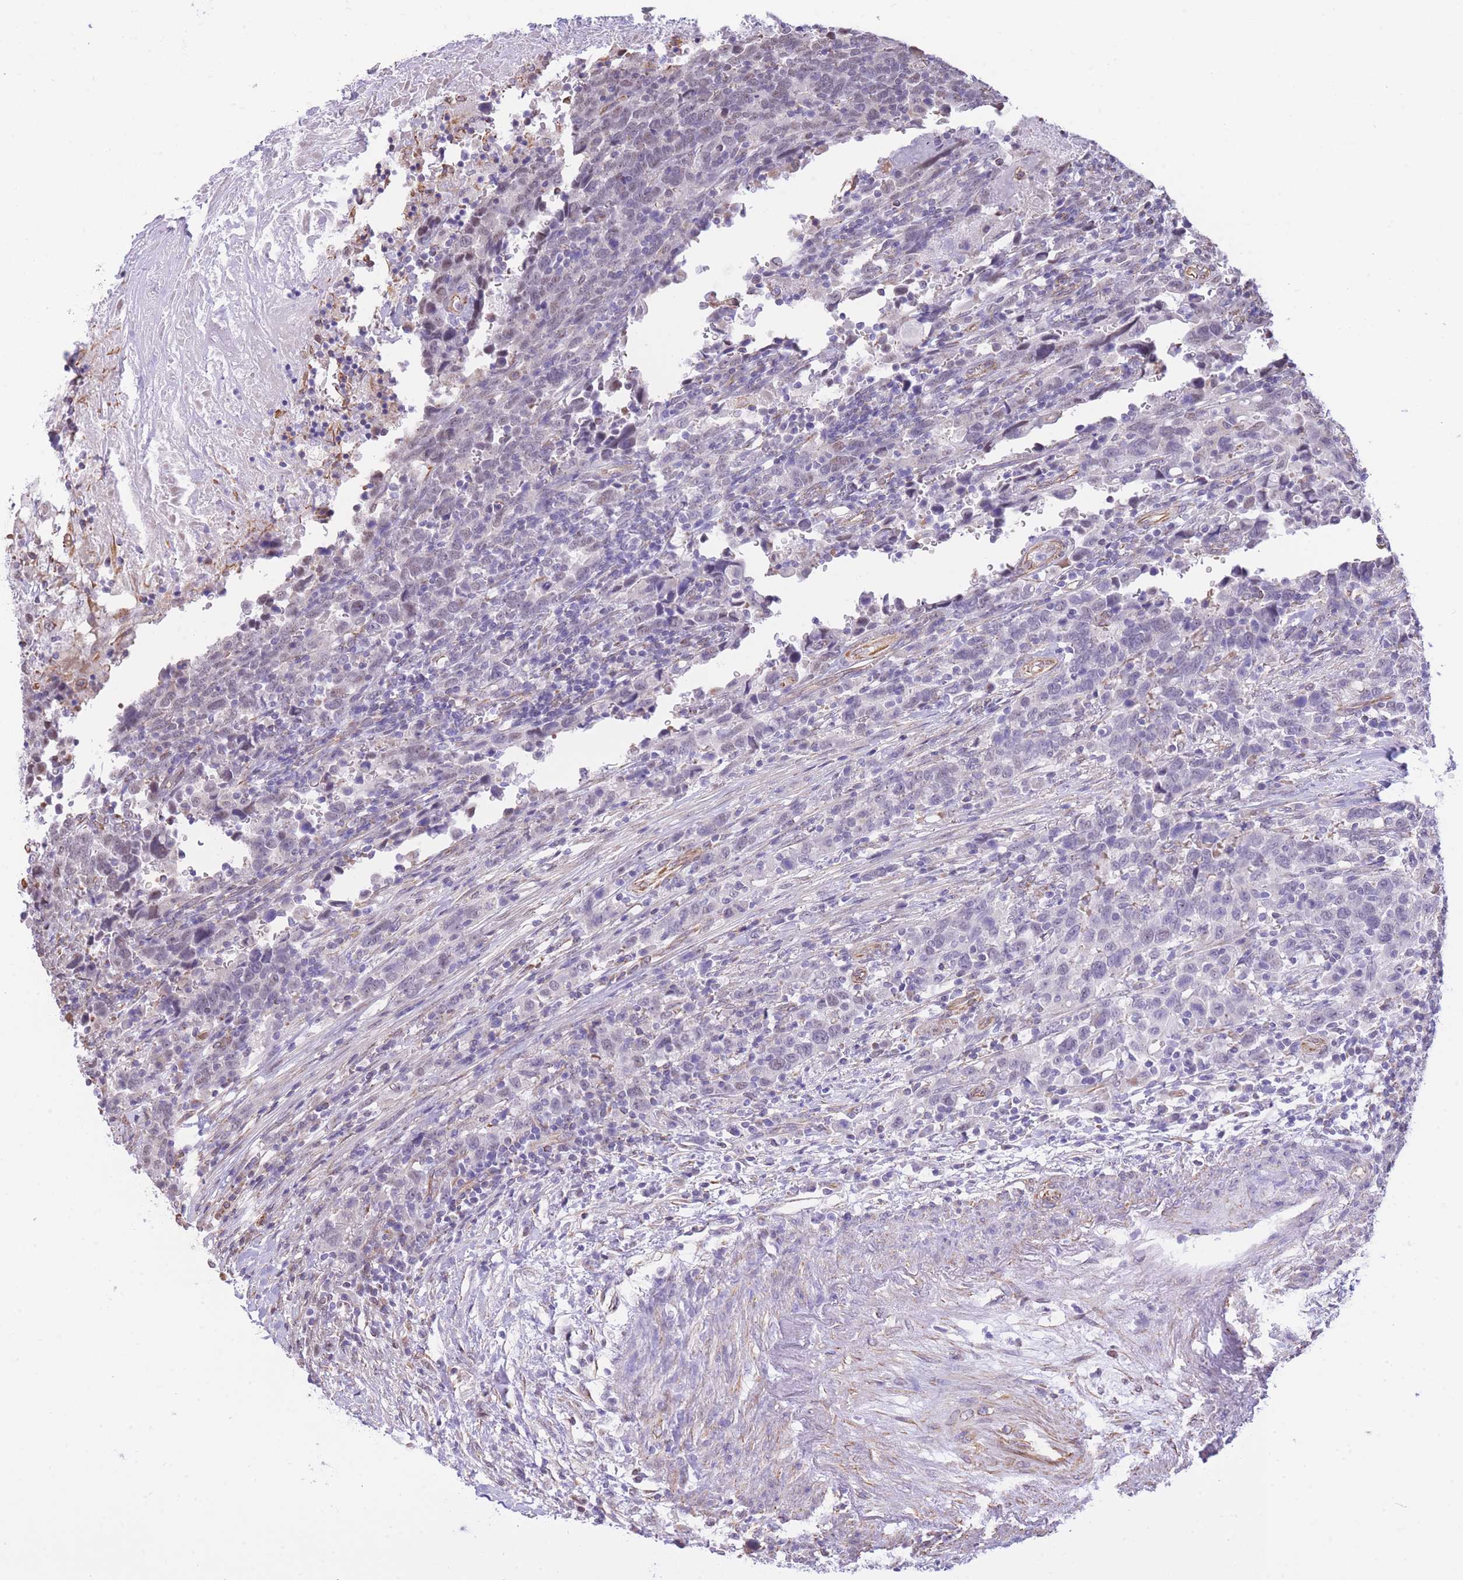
{"staining": {"intensity": "negative", "quantity": "none", "location": "none"}, "tissue": "urothelial cancer", "cell_type": "Tumor cells", "image_type": "cancer", "snomed": [{"axis": "morphology", "description": "Urothelial carcinoma, High grade"}, {"axis": "topography", "description": "Urinary bladder"}], "caption": "This is a photomicrograph of IHC staining of high-grade urothelial carcinoma, which shows no staining in tumor cells.", "gene": "PSG8", "patient": {"sex": "male", "age": 61}}